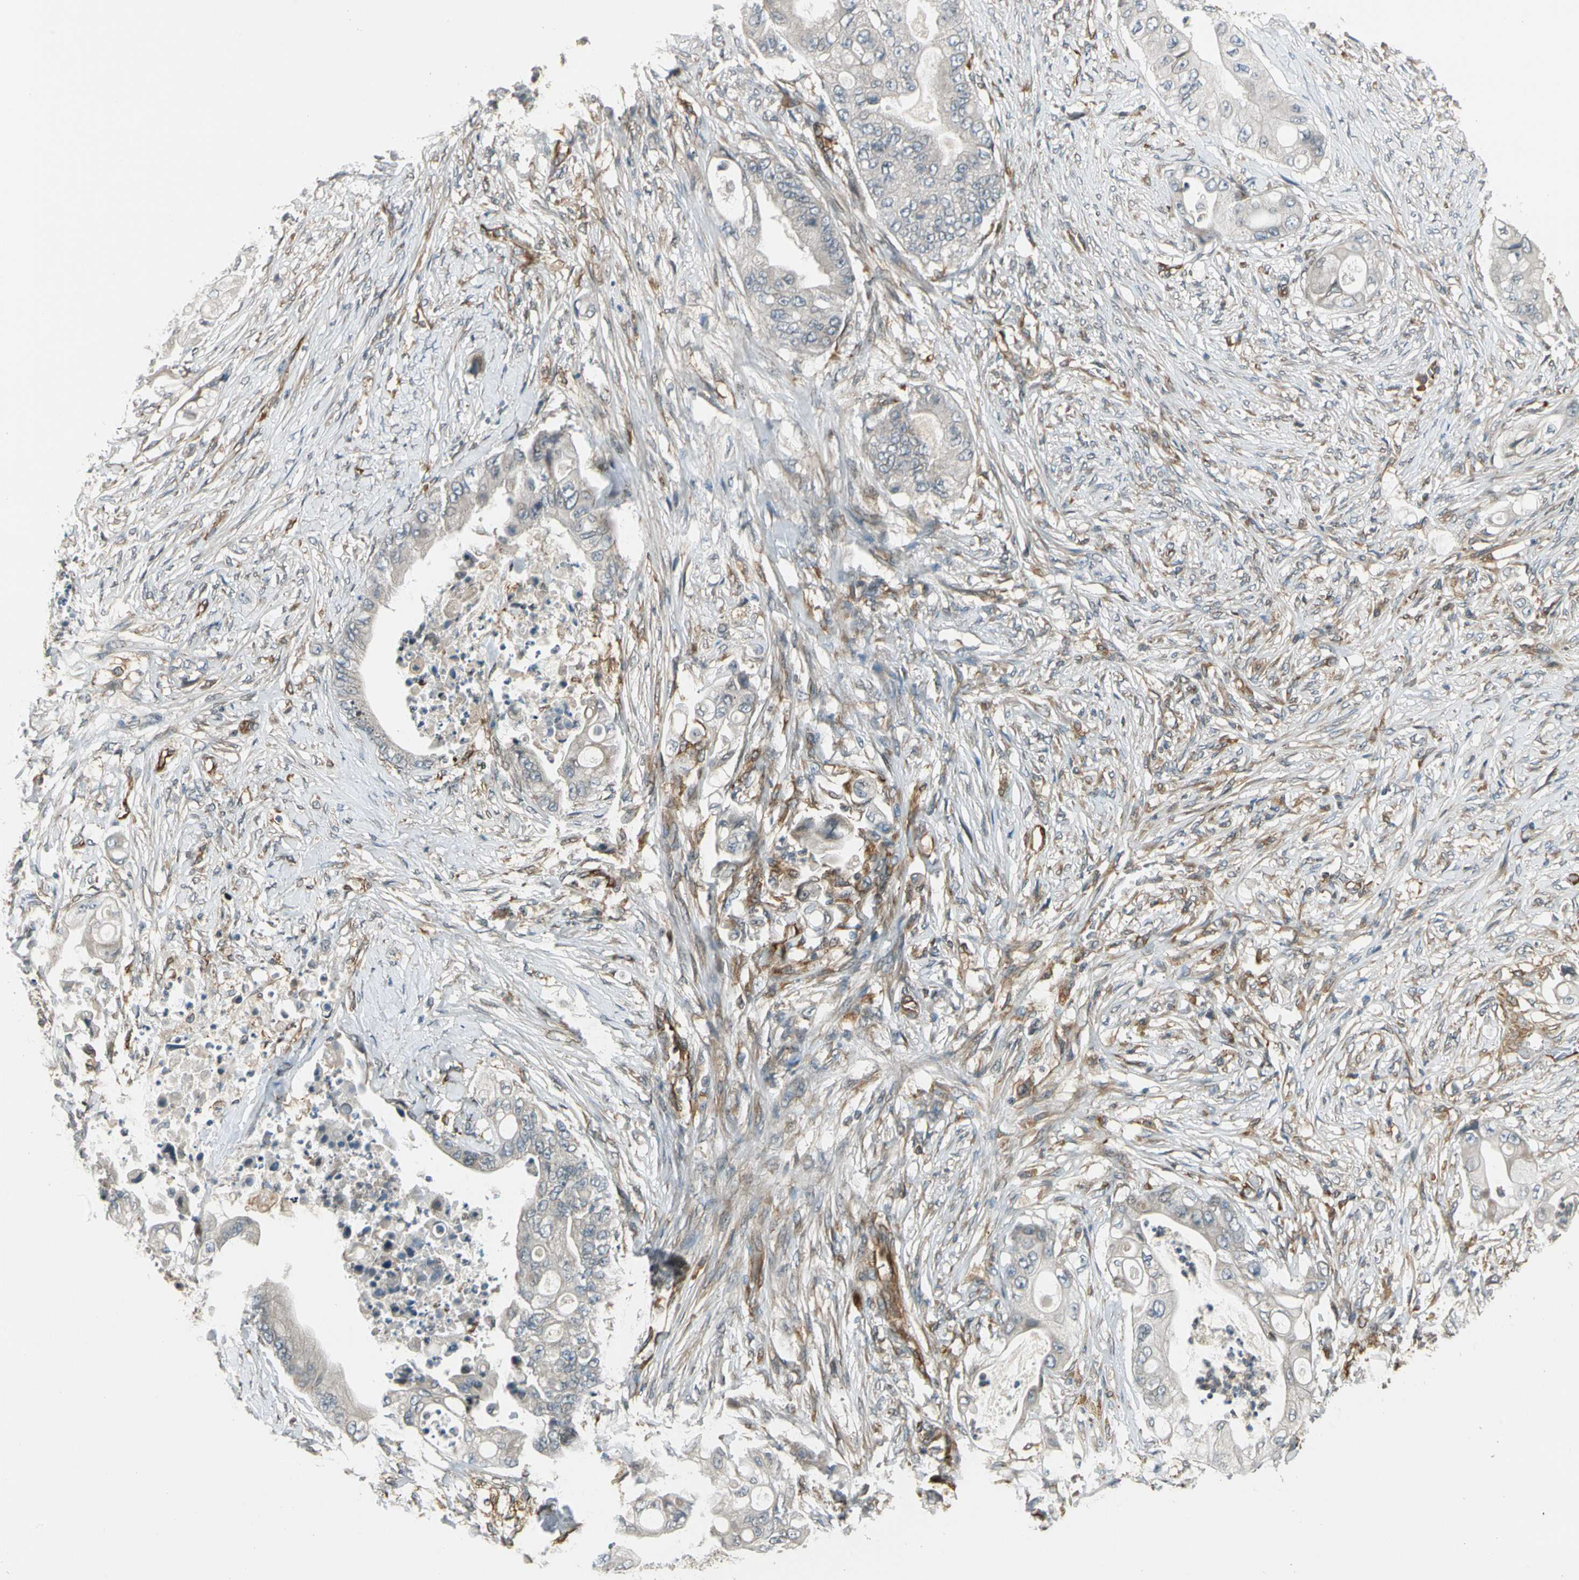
{"staining": {"intensity": "moderate", "quantity": ">75%", "location": "cytoplasmic/membranous"}, "tissue": "stomach cancer", "cell_type": "Tumor cells", "image_type": "cancer", "snomed": [{"axis": "morphology", "description": "Adenocarcinoma, NOS"}, {"axis": "topography", "description": "Stomach"}], "caption": "The image reveals immunohistochemical staining of adenocarcinoma (stomach). There is moderate cytoplasmic/membranous expression is present in about >75% of tumor cells.", "gene": "TRIO", "patient": {"sex": "female", "age": 73}}